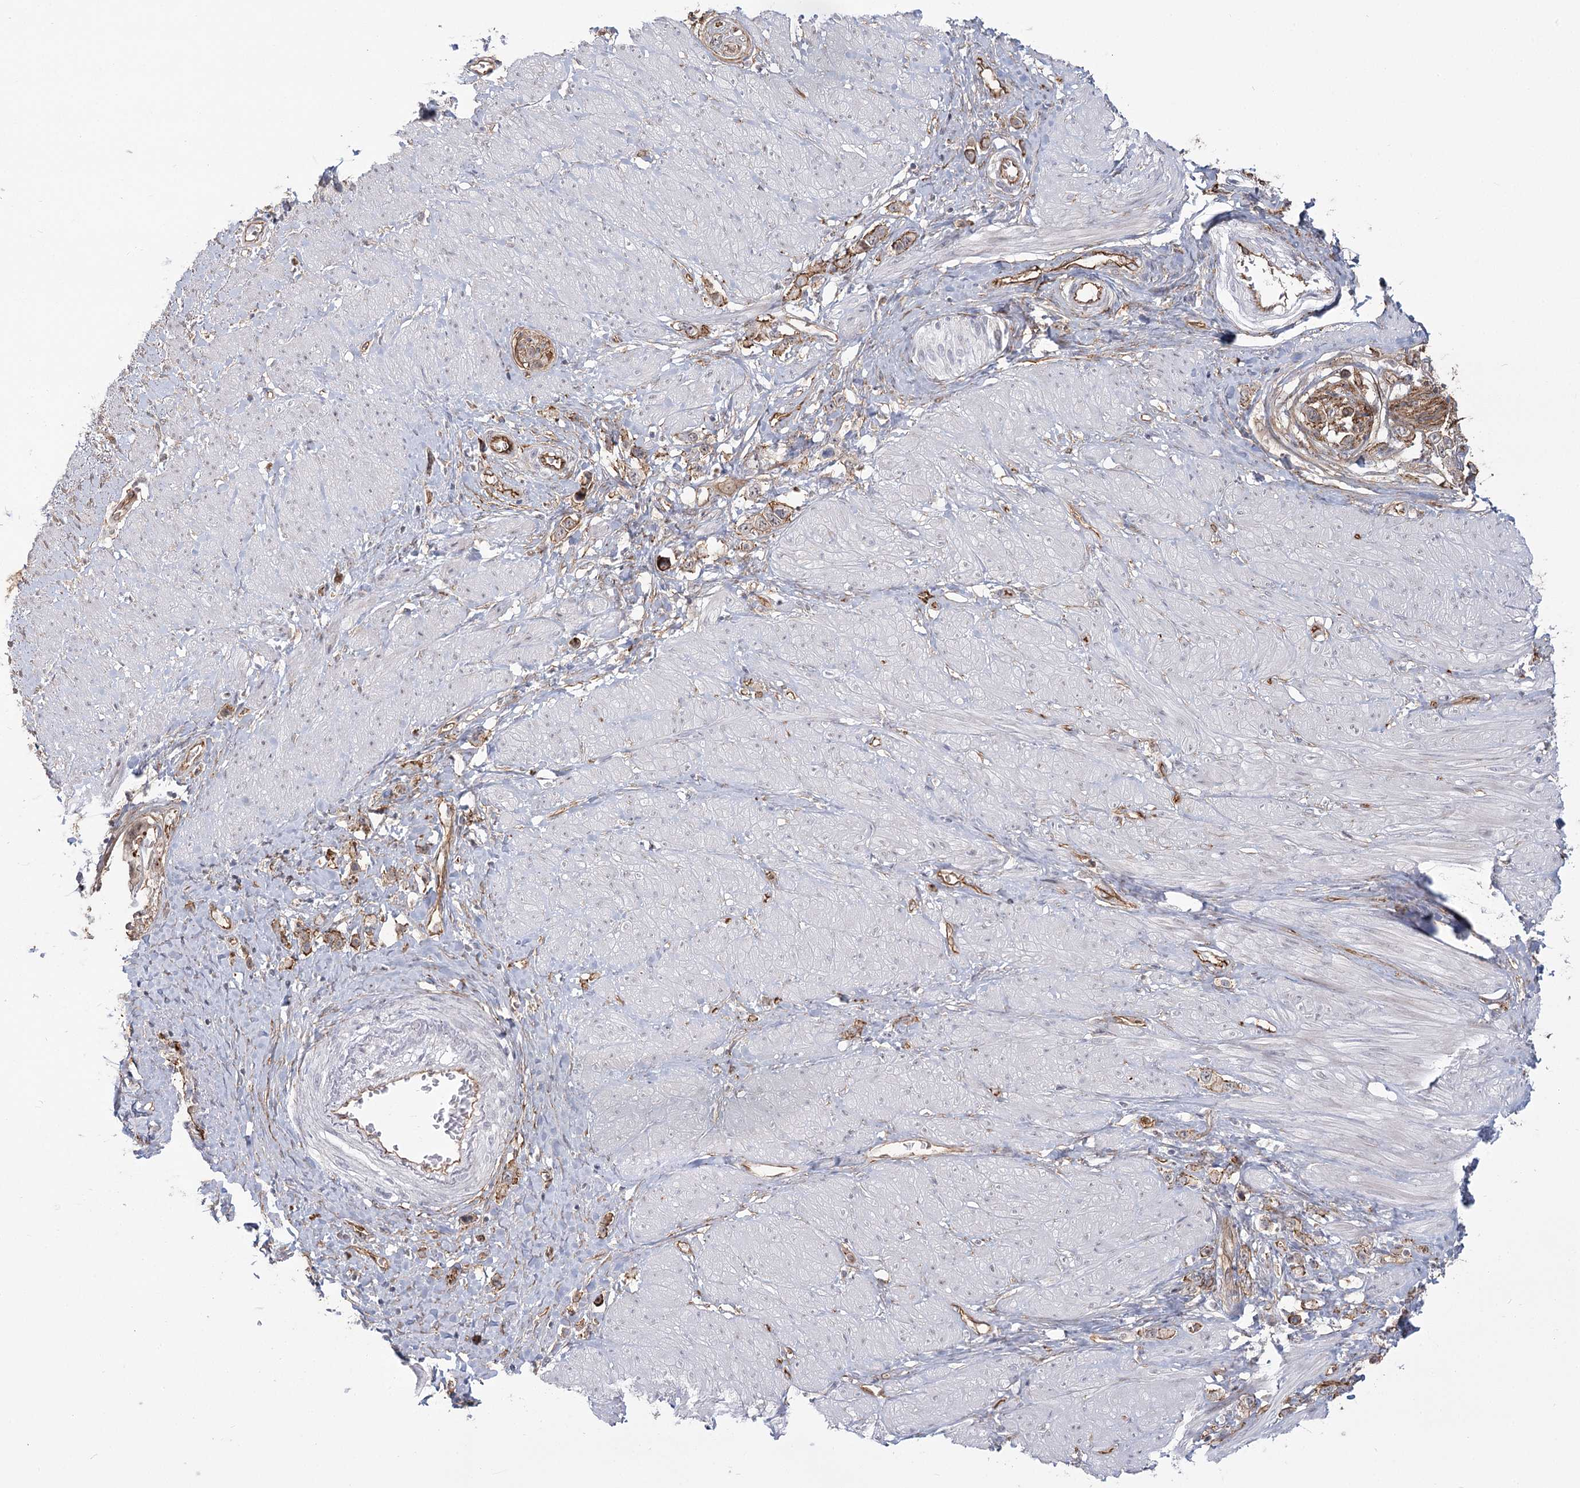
{"staining": {"intensity": "weak", "quantity": ">75%", "location": "cytoplasmic/membranous"}, "tissue": "stomach cancer", "cell_type": "Tumor cells", "image_type": "cancer", "snomed": [{"axis": "morphology", "description": "Adenocarcinoma, NOS"}, {"axis": "topography", "description": "Stomach"}], "caption": "Stomach cancer (adenocarcinoma) was stained to show a protein in brown. There is low levels of weak cytoplasmic/membranous expression in about >75% of tumor cells. The protein of interest is shown in brown color, while the nuclei are stained blue.", "gene": "RPP14", "patient": {"sex": "female", "age": 65}}